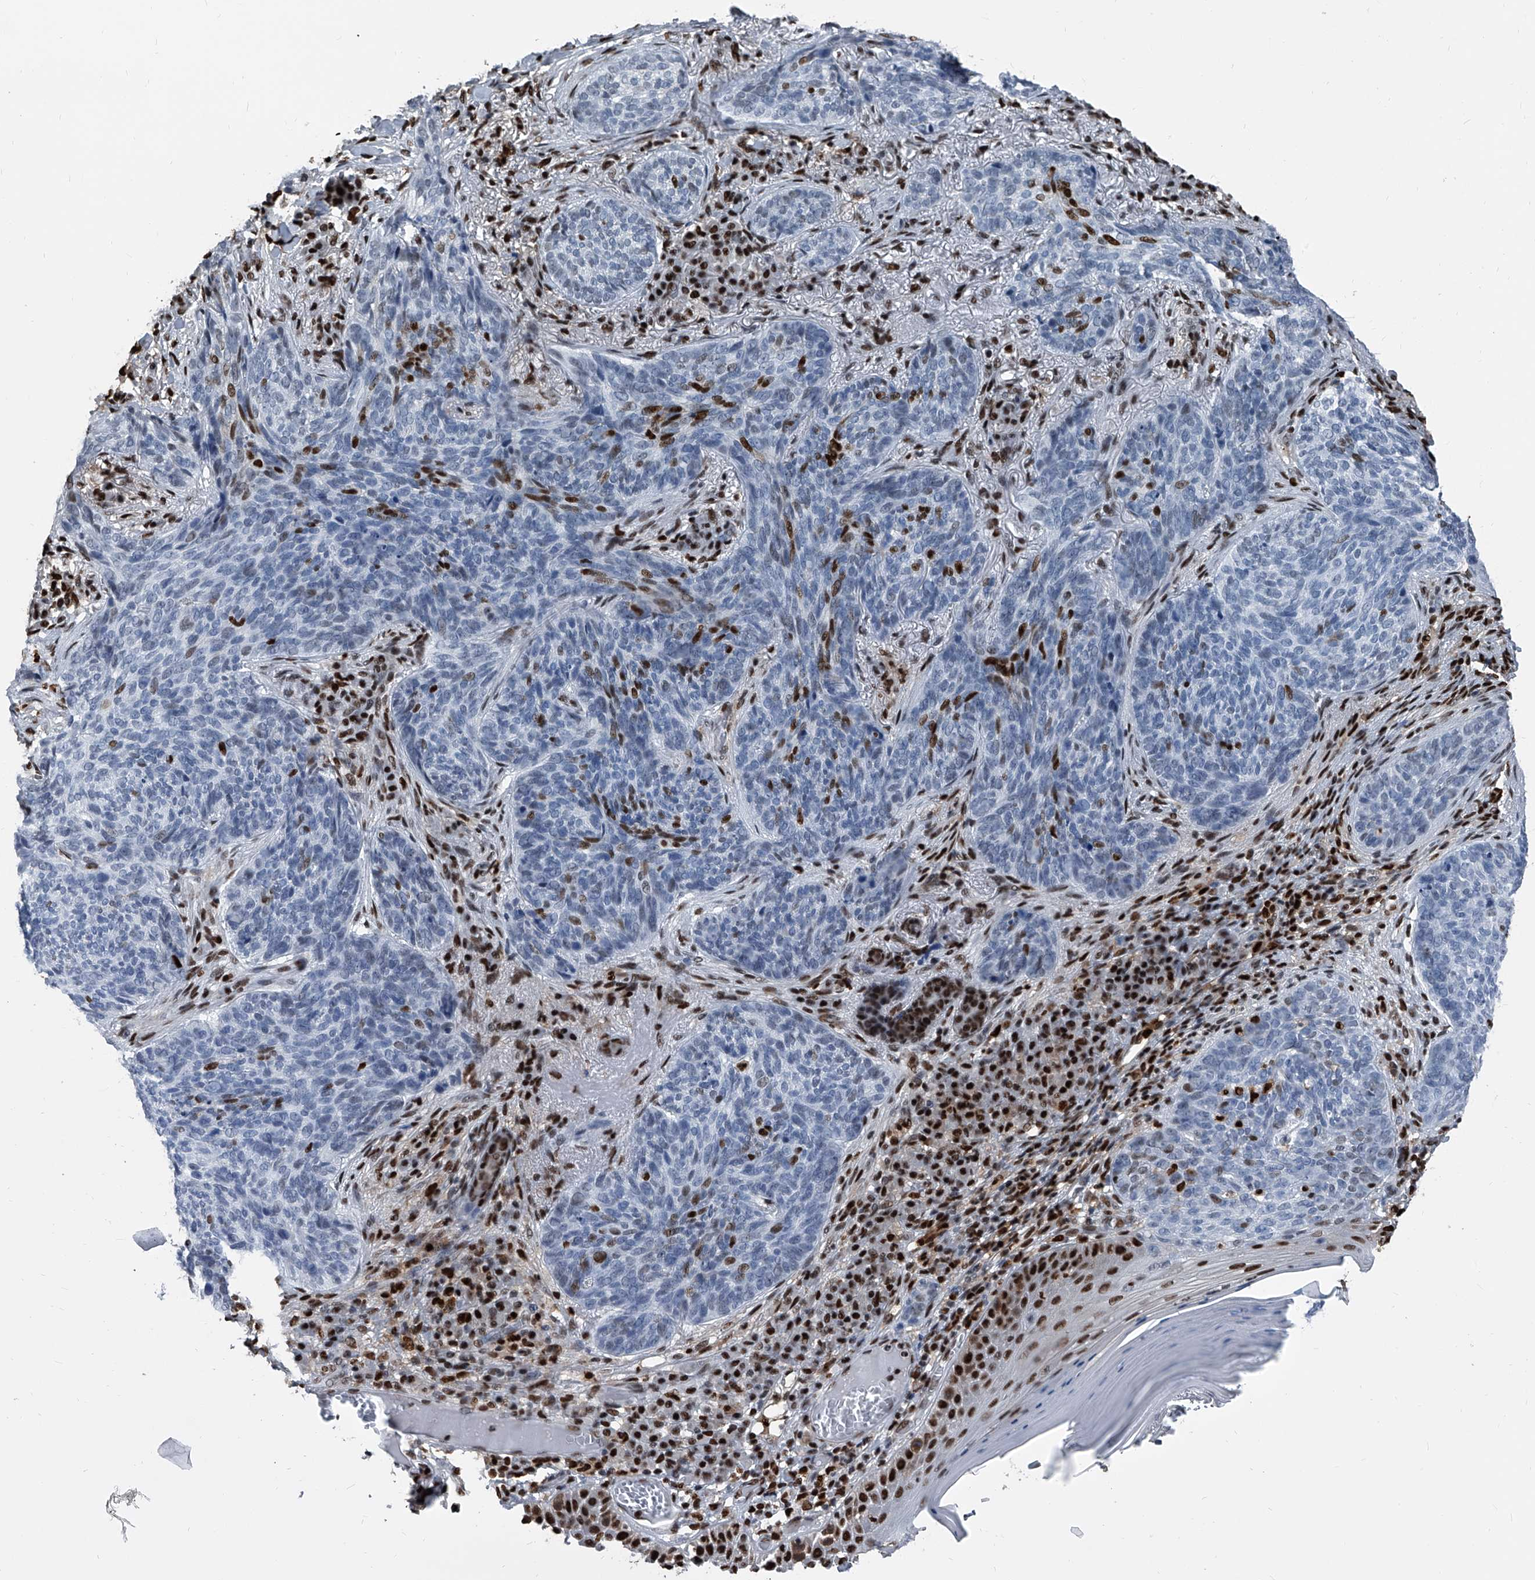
{"staining": {"intensity": "negative", "quantity": "none", "location": "none"}, "tissue": "skin cancer", "cell_type": "Tumor cells", "image_type": "cancer", "snomed": [{"axis": "morphology", "description": "Basal cell carcinoma"}, {"axis": "topography", "description": "Skin"}], "caption": "Immunohistochemistry histopathology image of neoplastic tissue: skin cancer stained with DAB (3,3'-diaminobenzidine) reveals no significant protein positivity in tumor cells. Brightfield microscopy of immunohistochemistry (IHC) stained with DAB (3,3'-diaminobenzidine) (brown) and hematoxylin (blue), captured at high magnification.", "gene": "FKBP5", "patient": {"sex": "male", "age": 85}}